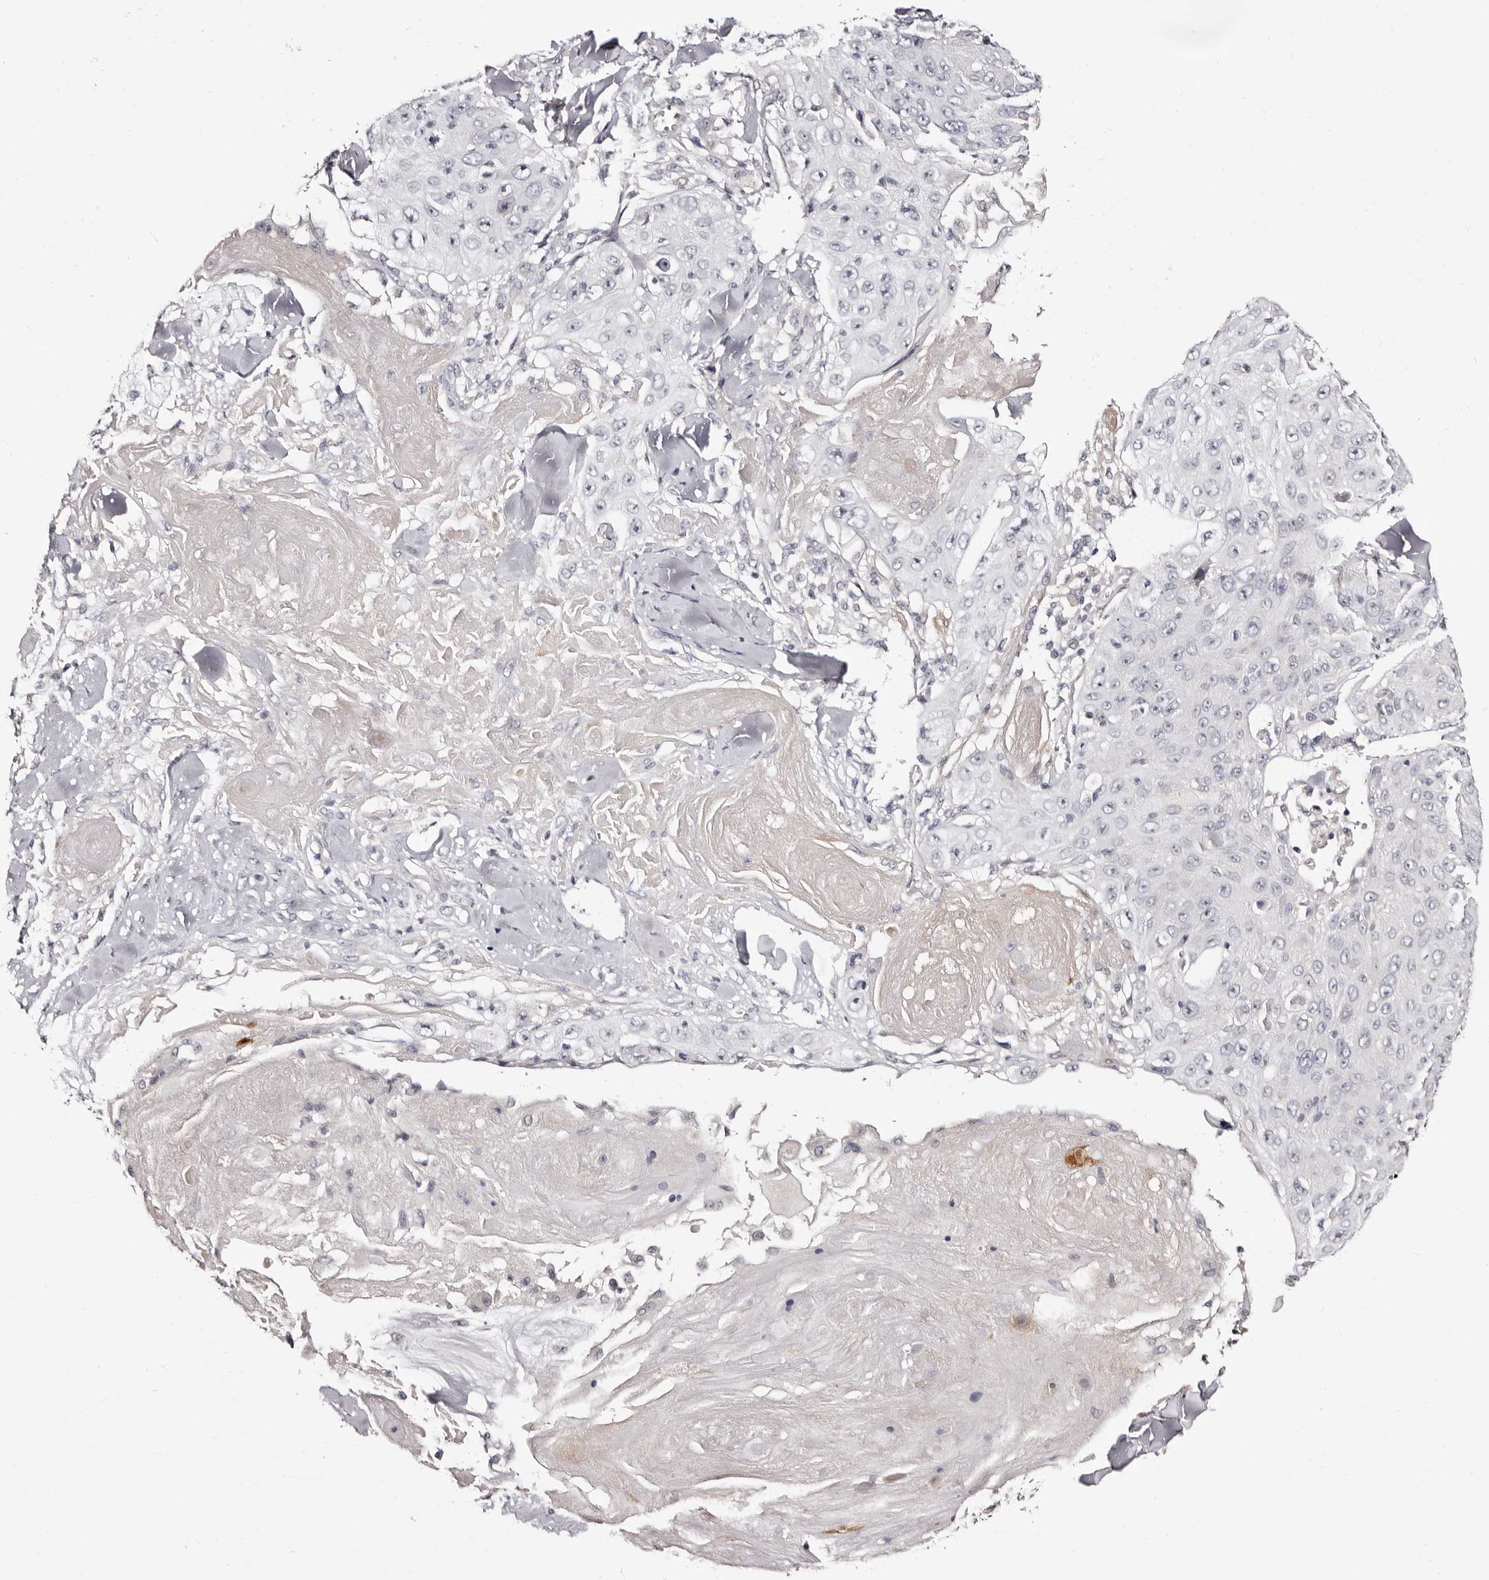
{"staining": {"intensity": "negative", "quantity": "none", "location": "none"}, "tissue": "skin cancer", "cell_type": "Tumor cells", "image_type": "cancer", "snomed": [{"axis": "morphology", "description": "Squamous cell carcinoma, NOS"}, {"axis": "topography", "description": "Skin"}], "caption": "Tumor cells are negative for brown protein staining in skin squamous cell carcinoma. (Brightfield microscopy of DAB IHC at high magnification).", "gene": "BPGM", "patient": {"sex": "male", "age": 86}}